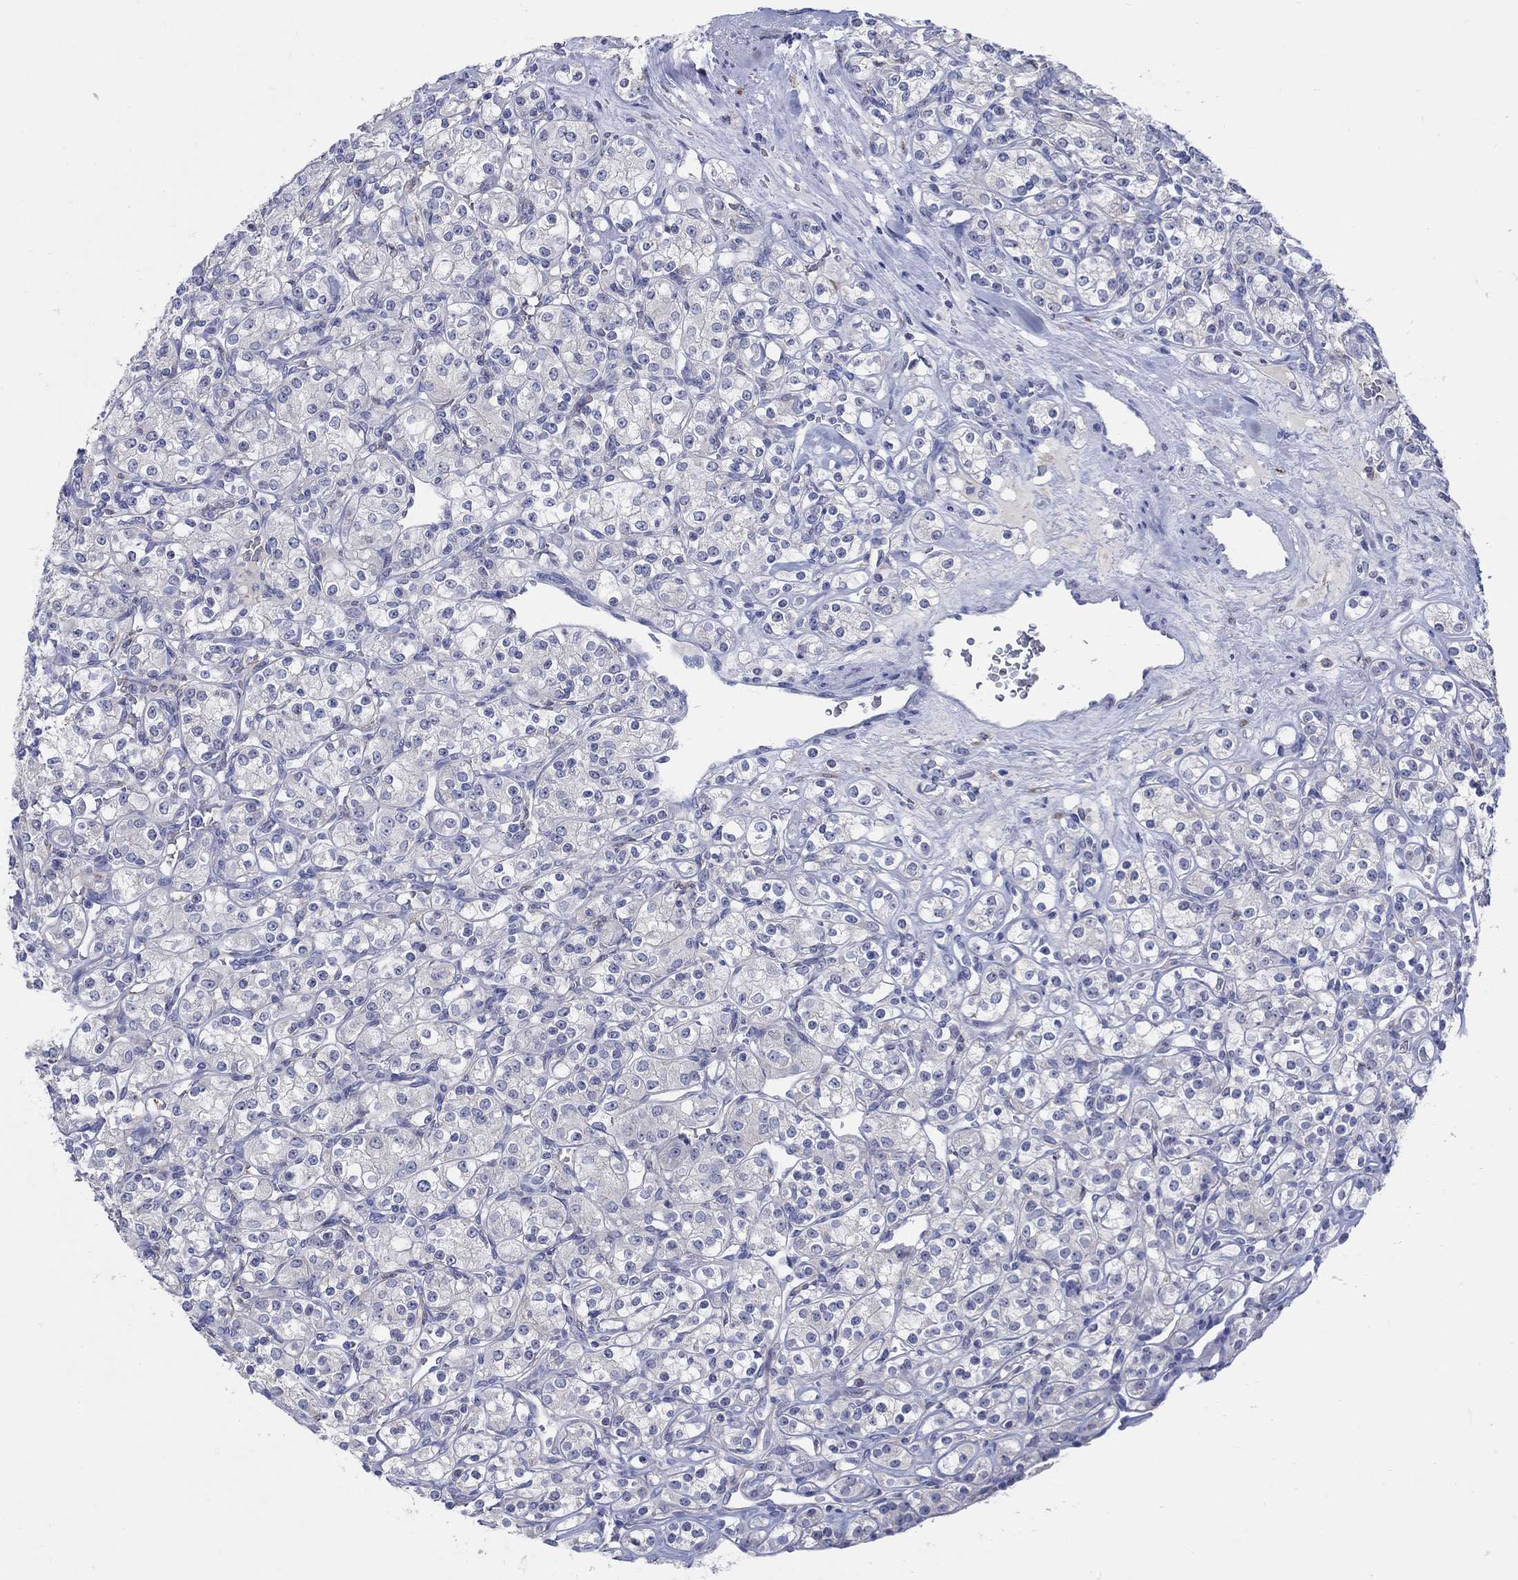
{"staining": {"intensity": "negative", "quantity": "none", "location": "none"}, "tissue": "renal cancer", "cell_type": "Tumor cells", "image_type": "cancer", "snomed": [{"axis": "morphology", "description": "Adenocarcinoma, NOS"}, {"axis": "topography", "description": "Kidney"}], "caption": "Protein analysis of adenocarcinoma (renal) reveals no significant staining in tumor cells.", "gene": "REEP2", "patient": {"sex": "male", "age": 77}}